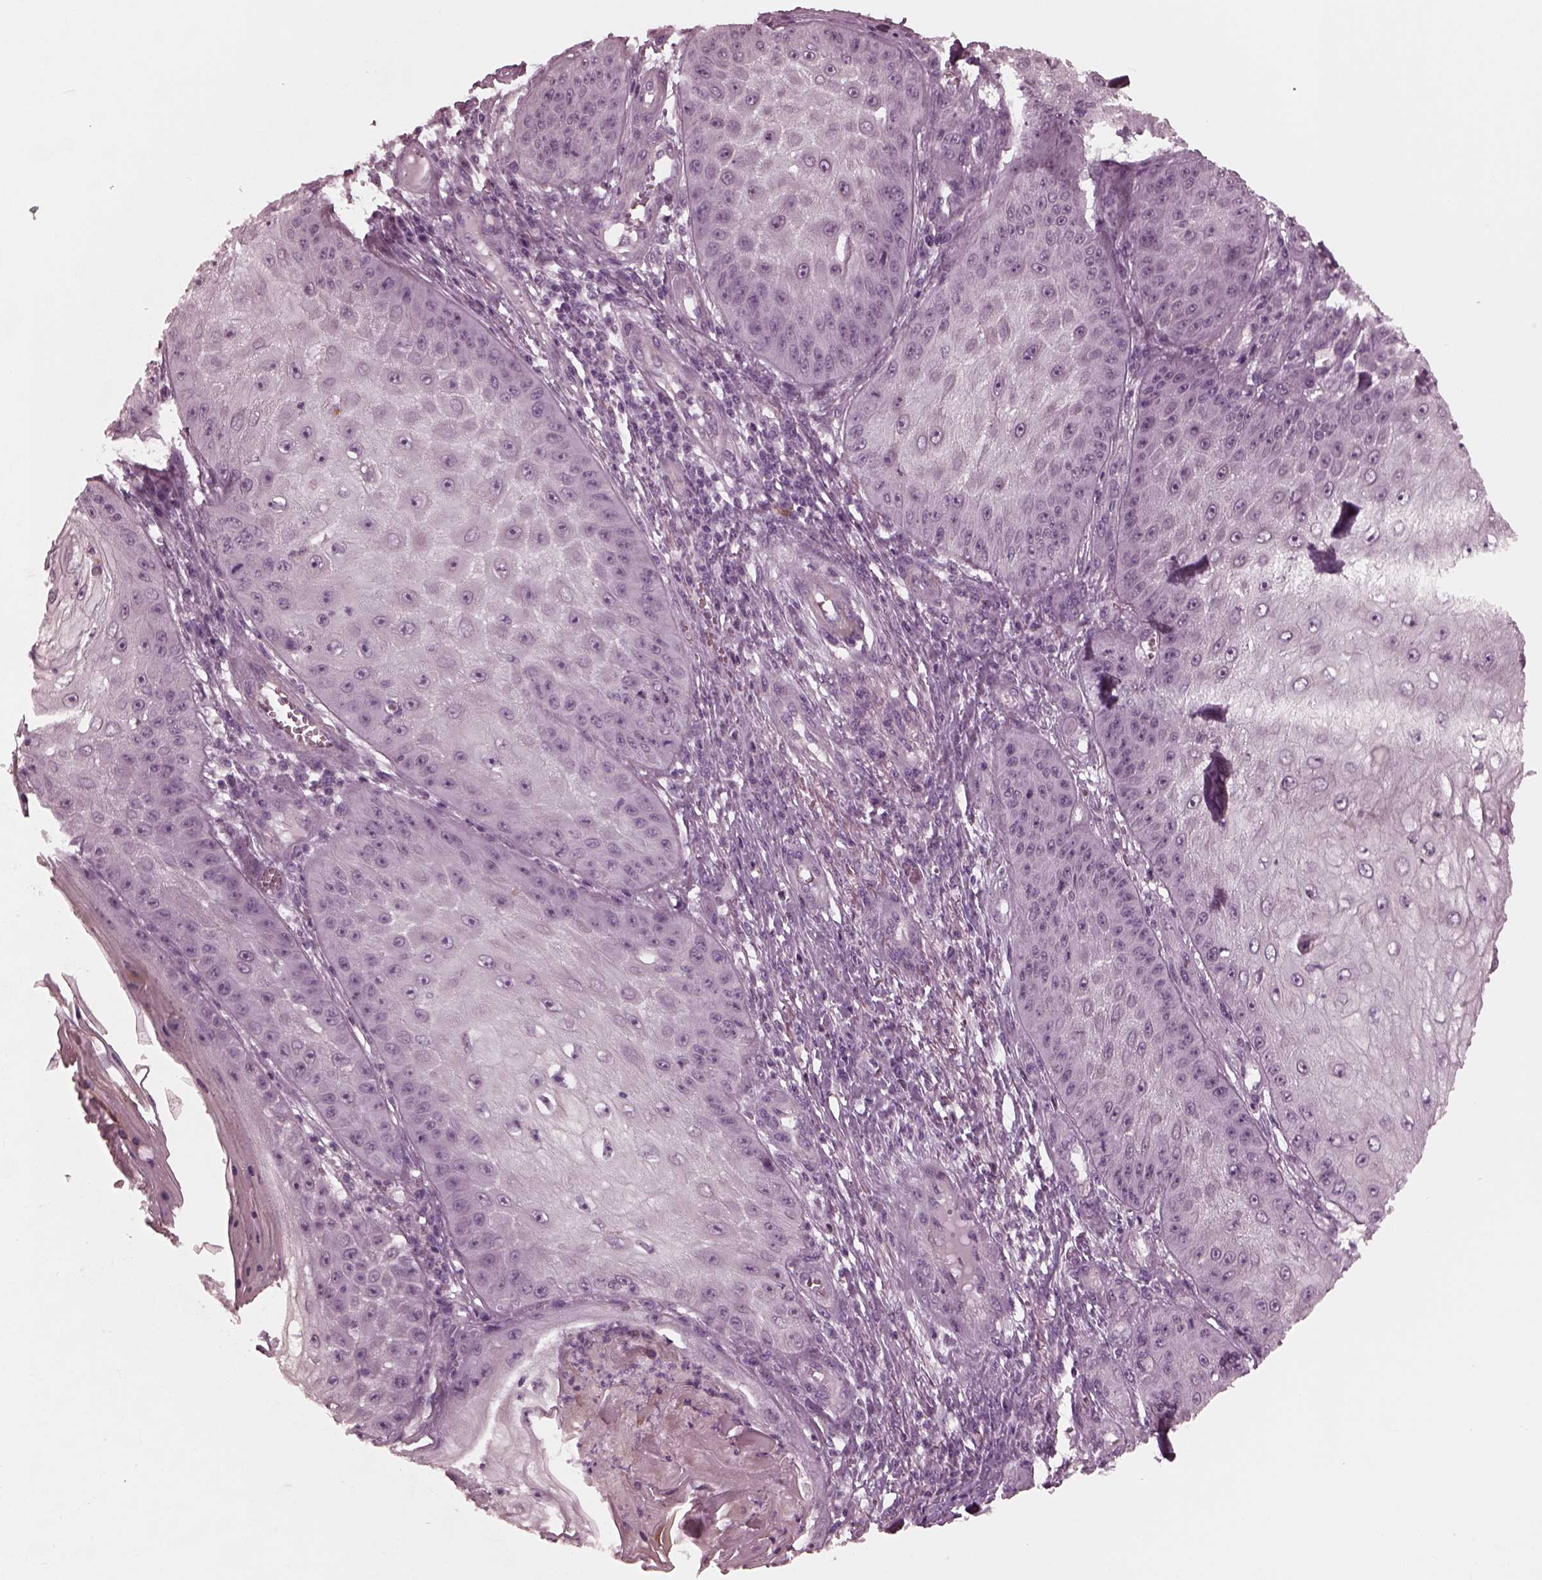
{"staining": {"intensity": "negative", "quantity": "none", "location": "none"}, "tissue": "skin cancer", "cell_type": "Tumor cells", "image_type": "cancer", "snomed": [{"axis": "morphology", "description": "Squamous cell carcinoma, NOS"}, {"axis": "topography", "description": "Skin"}], "caption": "IHC photomicrograph of skin cancer (squamous cell carcinoma) stained for a protein (brown), which shows no positivity in tumor cells.", "gene": "KIF6", "patient": {"sex": "male", "age": 70}}